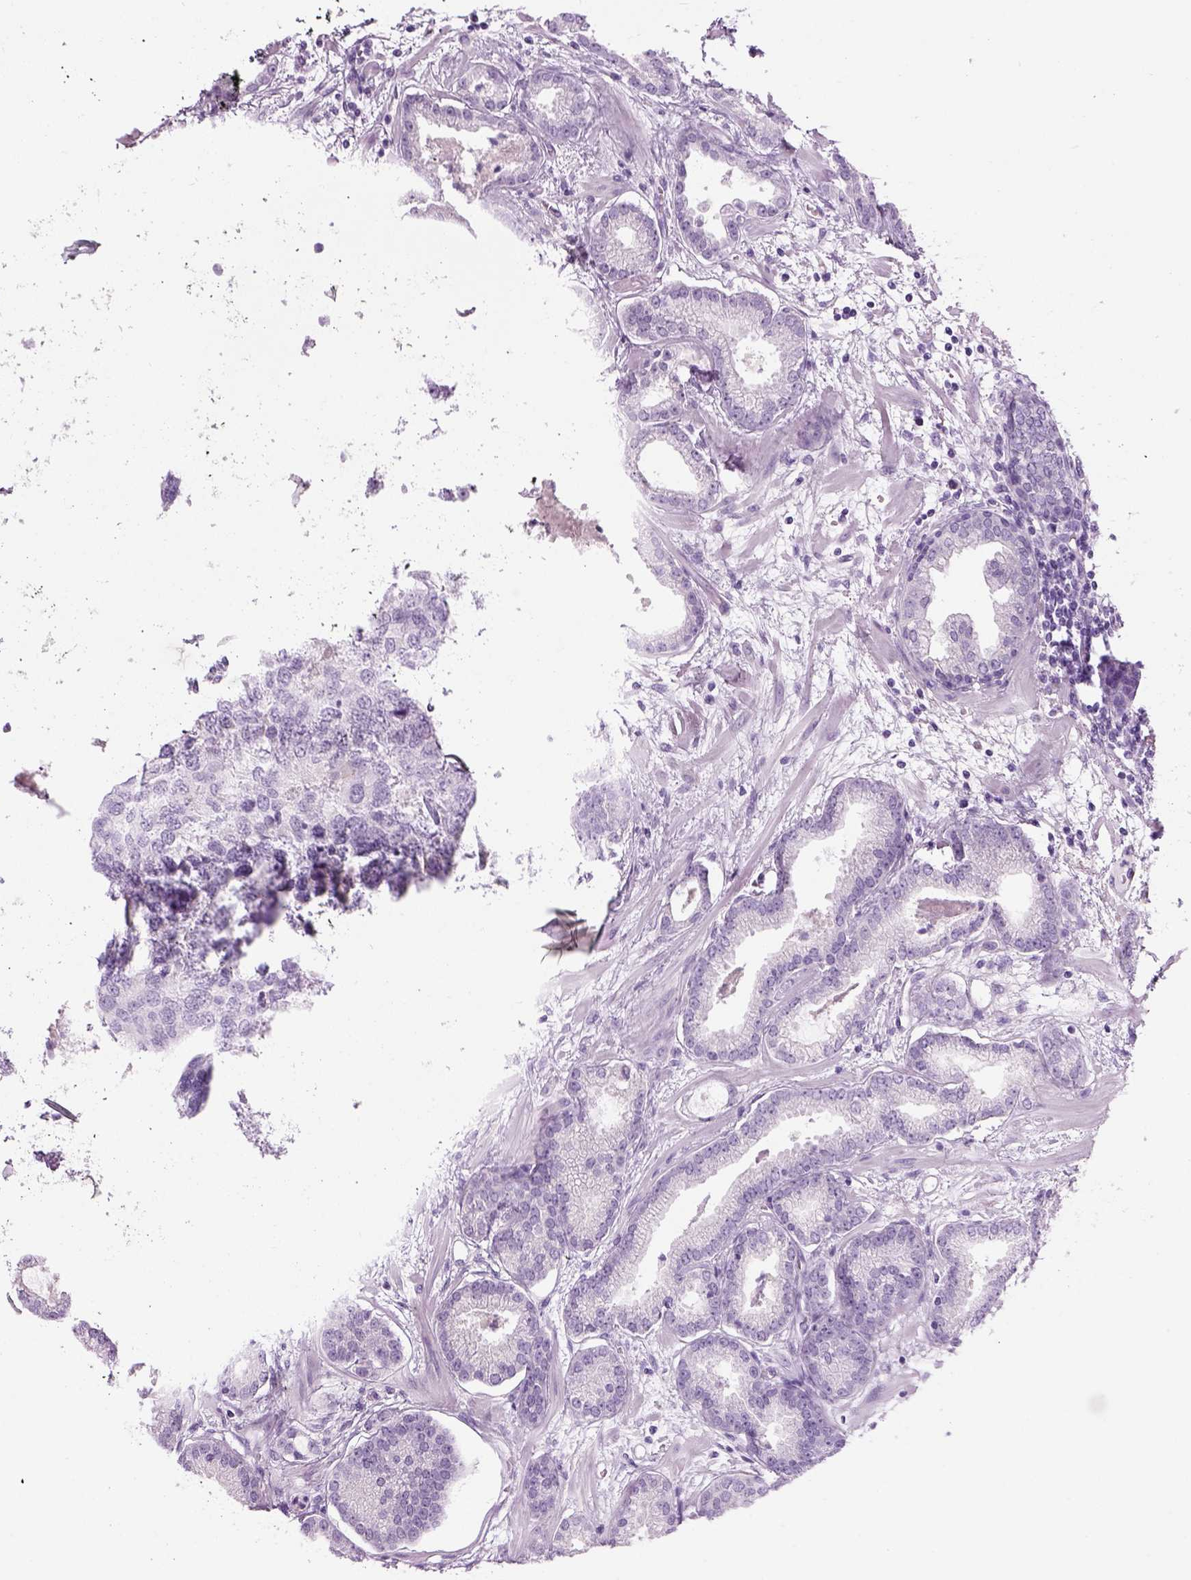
{"staining": {"intensity": "negative", "quantity": "none", "location": "none"}, "tissue": "prostate cancer", "cell_type": "Tumor cells", "image_type": "cancer", "snomed": [{"axis": "morphology", "description": "Adenocarcinoma, Low grade"}, {"axis": "topography", "description": "Prostate"}], "caption": "Immunohistochemical staining of adenocarcinoma (low-grade) (prostate) exhibits no significant expression in tumor cells.", "gene": "CIBAR2", "patient": {"sex": "male", "age": 68}}